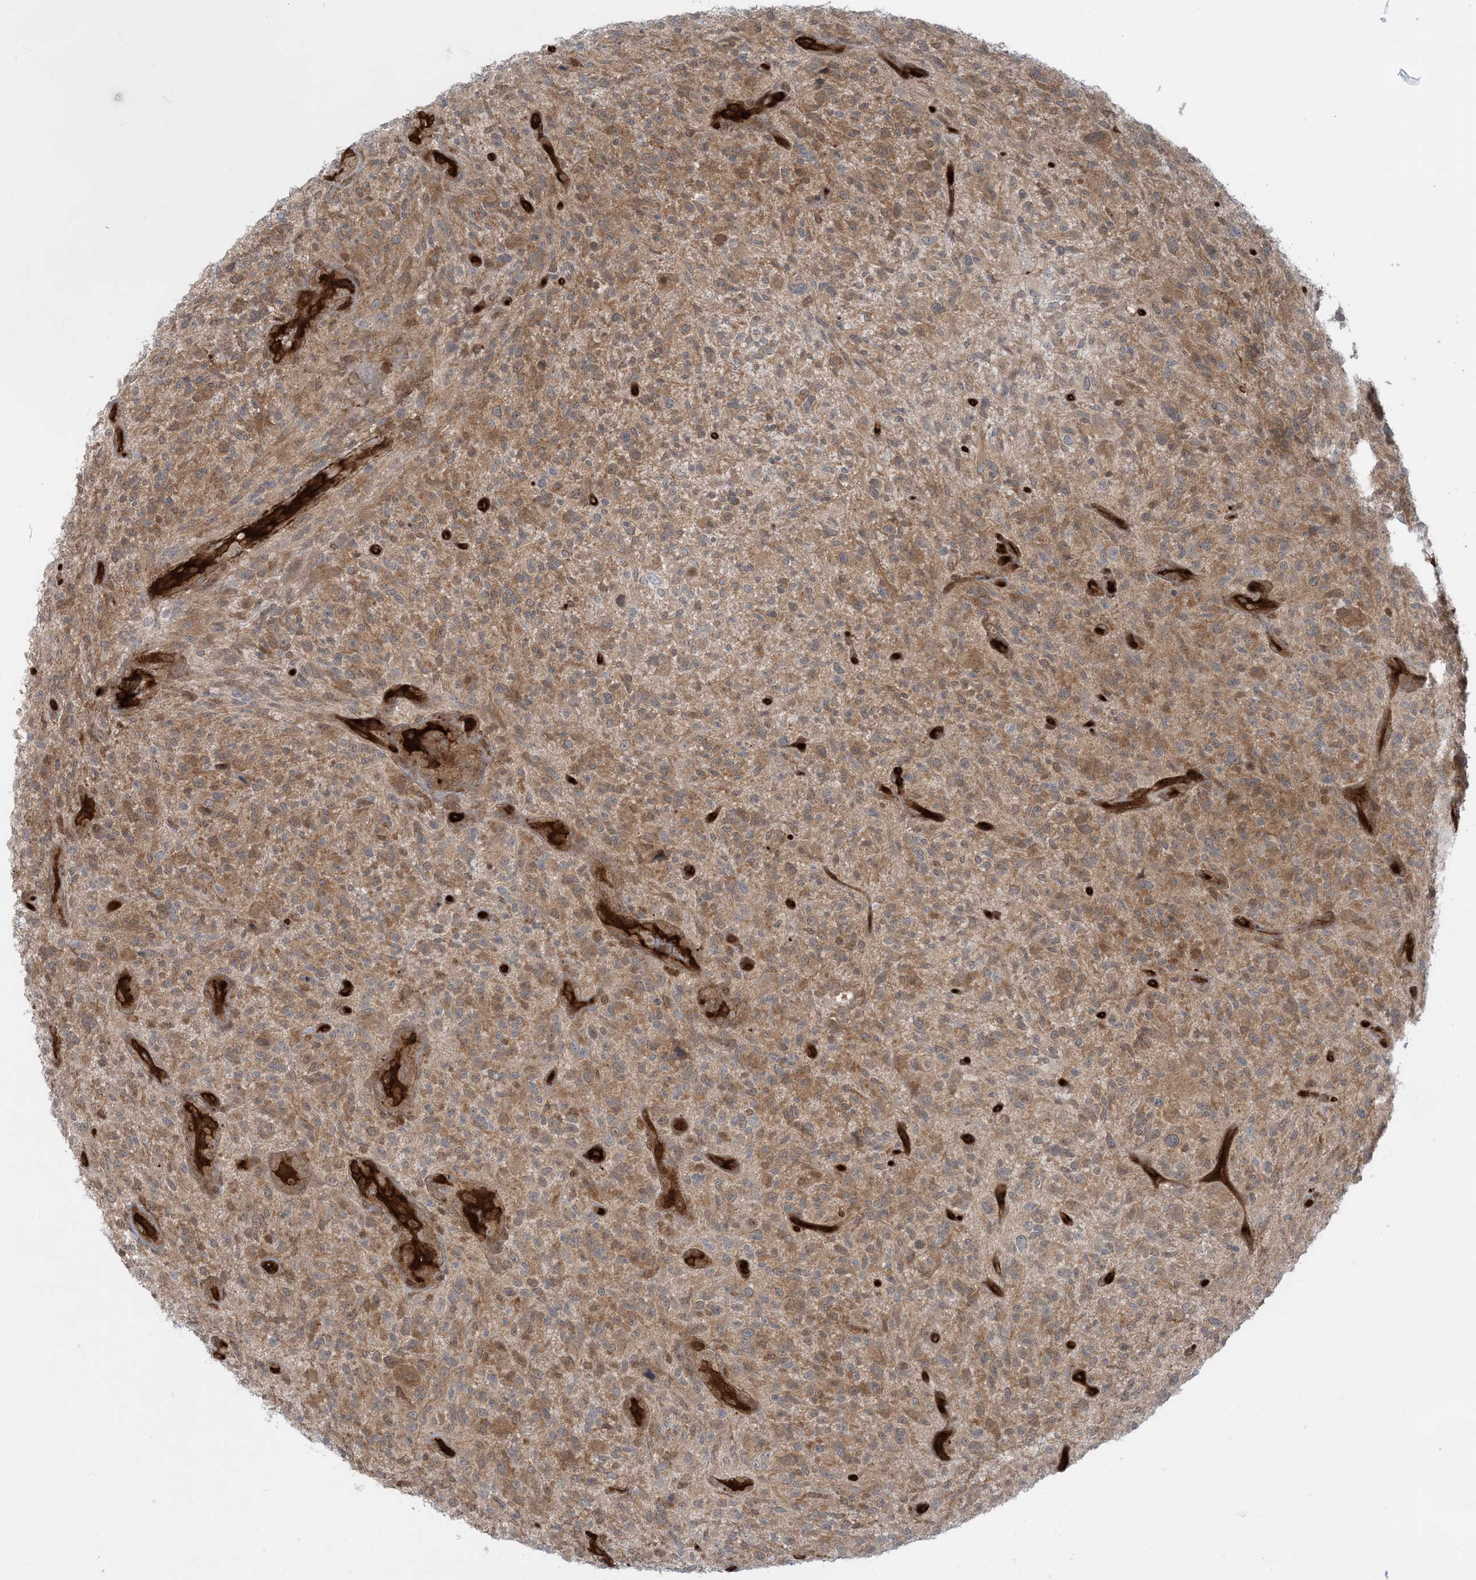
{"staining": {"intensity": "moderate", "quantity": "25%-75%", "location": "cytoplasmic/membranous"}, "tissue": "glioma", "cell_type": "Tumor cells", "image_type": "cancer", "snomed": [{"axis": "morphology", "description": "Glioma, malignant, High grade"}, {"axis": "topography", "description": "Brain"}], "caption": "The immunohistochemical stain labels moderate cytoplasmic/membranous positivity in tumor cells of malignant glioma (high-grade) tissue.", "gene": "PPM1F", "patient": {"sex": "male", "age": 47}}